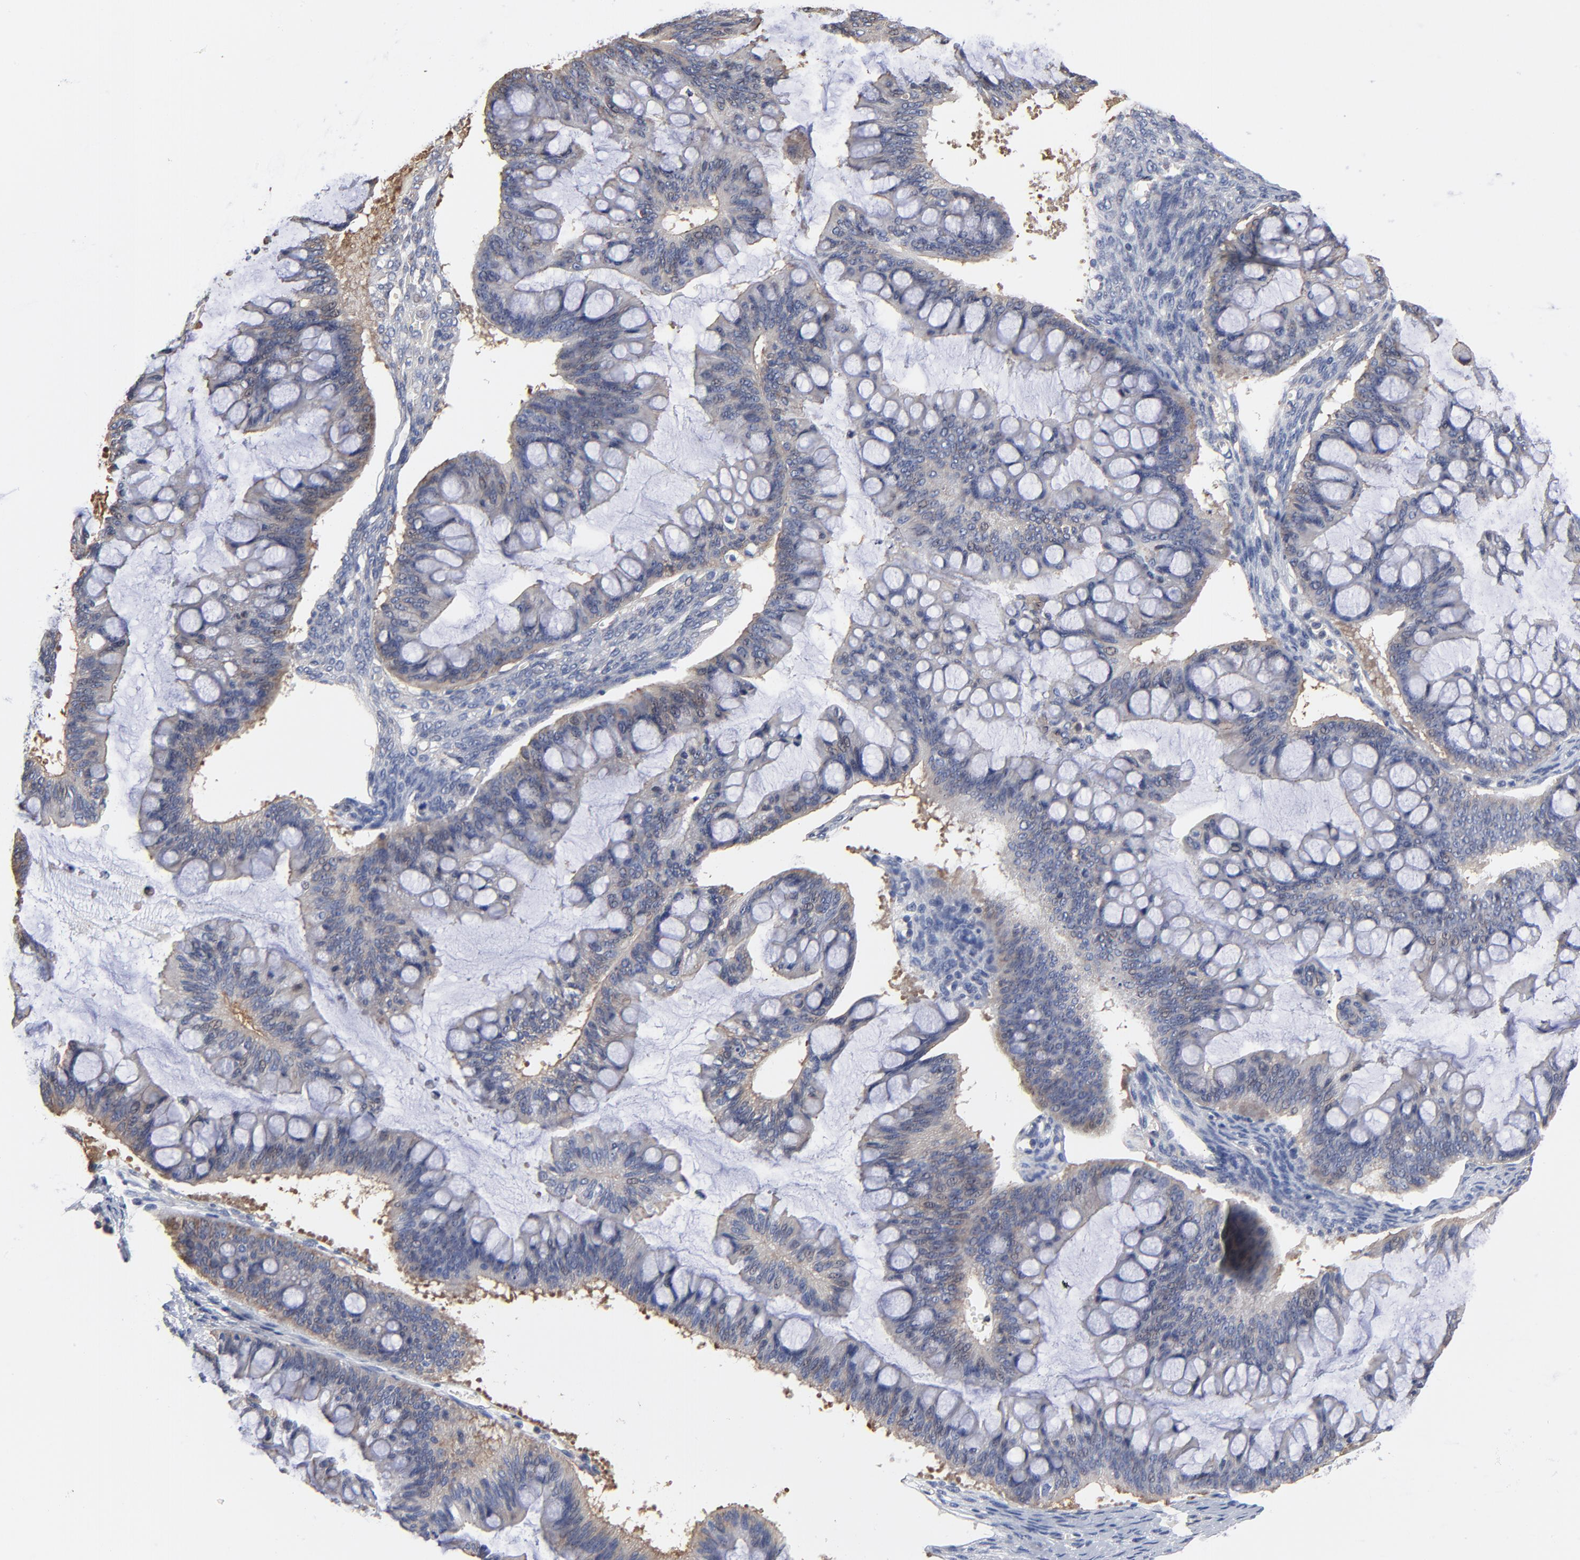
{"staining": {"intensity": "weak", "quantity": "25%-75%", "location": "cytoplasmic/membranous"}, "tissue": "ovarian cancer", "cell_type": "Tumor cells", "image_type": "cancer", "snomed": [{"axis": "morphology", "description": "Cystadenocarcinoma, mucinous, NOS"}, {"axis": "topography", "description": "Ovary"}], "caption": "Protein analysis of ovarian mucinous cystadenocarcinoma tissue displays weak cytoplasmic/membranous expression in about 25%-75% of tumor cells.", "gene": "ACTA2", "patient": {"sex": "female", "age": 73}}